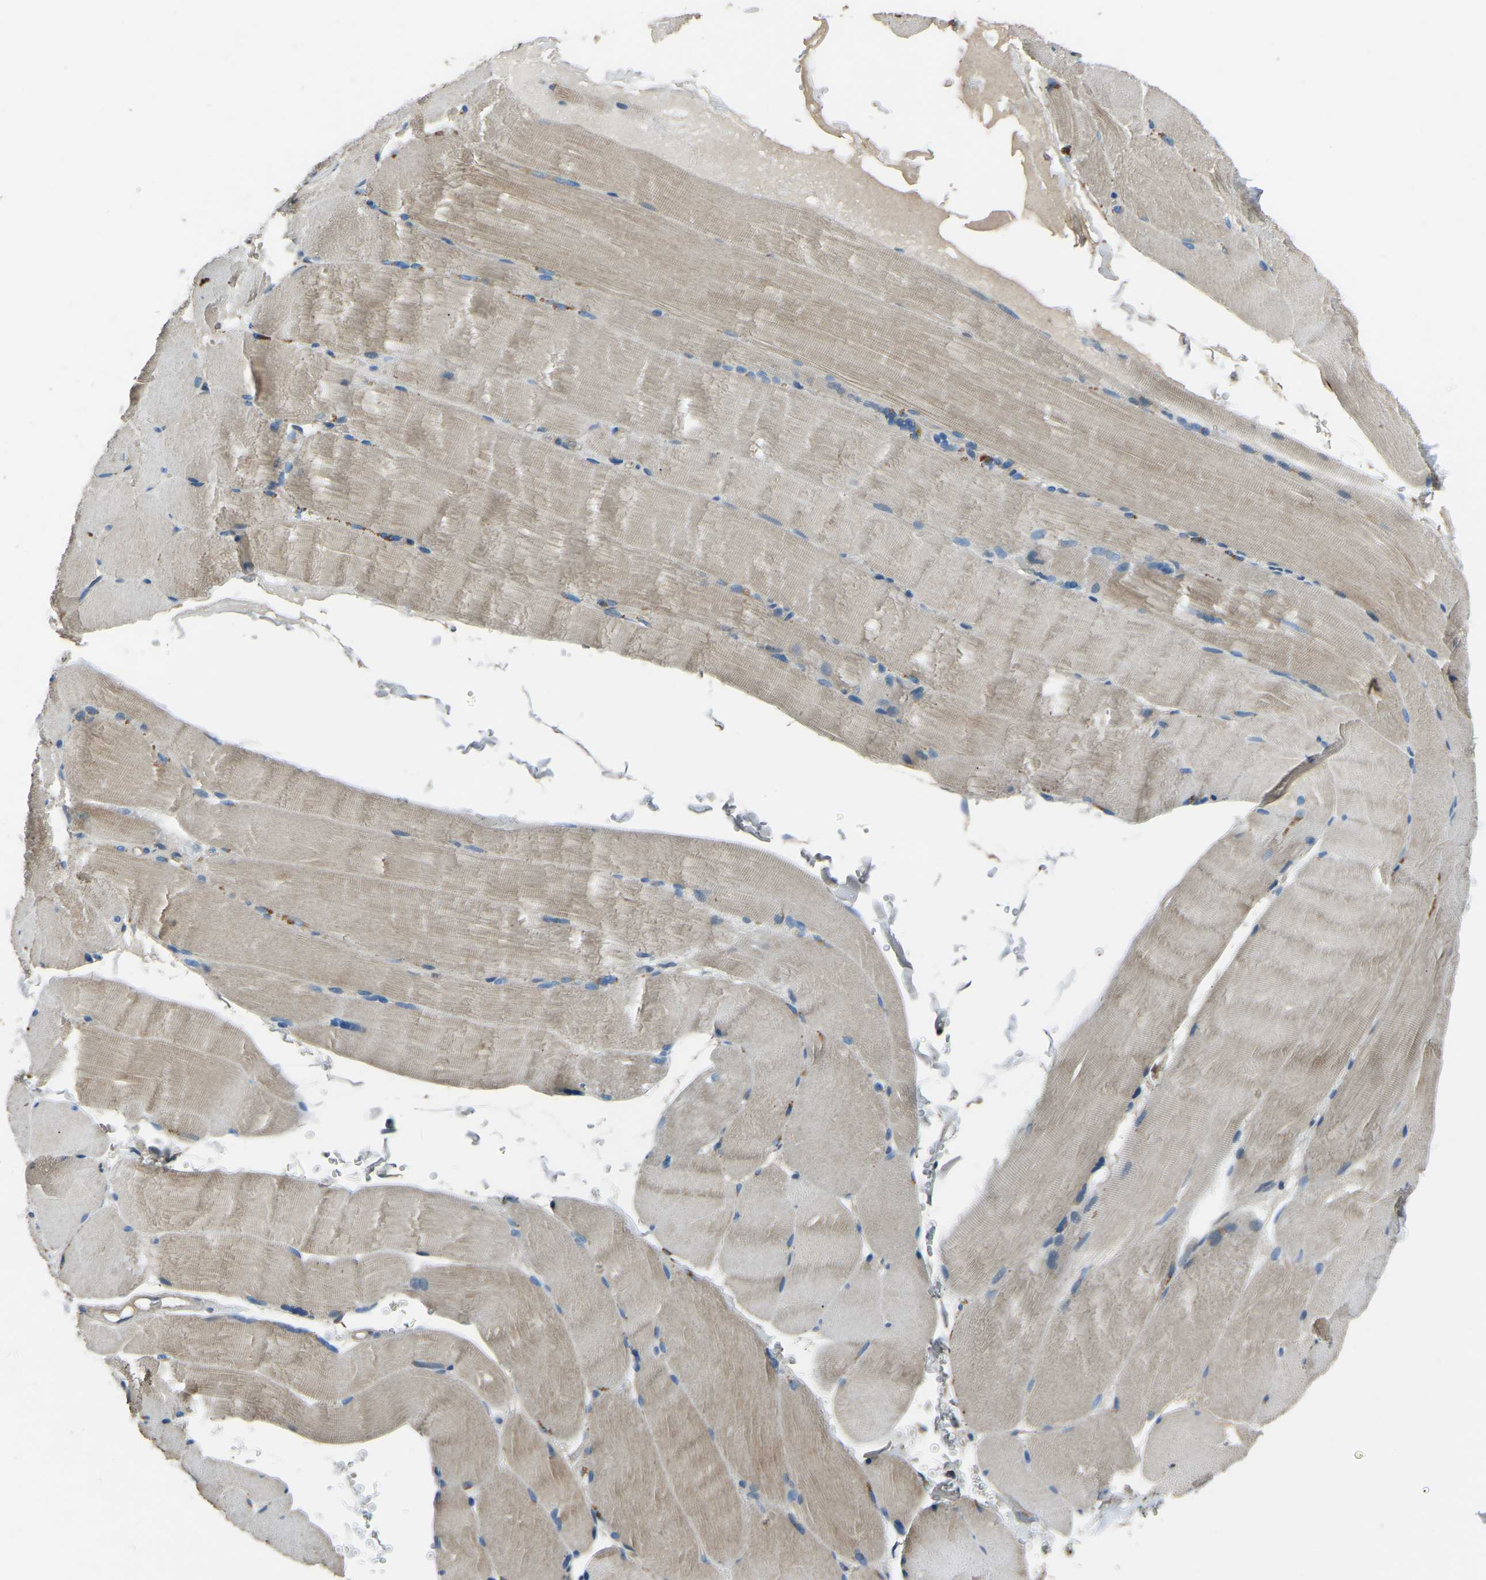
{"staining": {"intensity": "weak", "quantity": ">75%", "location": "cytoplasmic/membranous"}, "tissue": "skeletal muscle", "cell_type": "Myocytes", "image_type": "normal", "snomed": [{"axis": "morphology", "description": "Normal tissue, NOS"}, {"axis": "topography", "description": "Skin"}, {"axis": "topography", "description": "Skeletal muscle"}], "caption": "A histopathology image of human skeletal muscle stained for a protein reveals weak cytoplasmic/membranous brown staining in myocytes.", "gene": "COL3A1", "patient": {"sex": "male", "age": 83}}